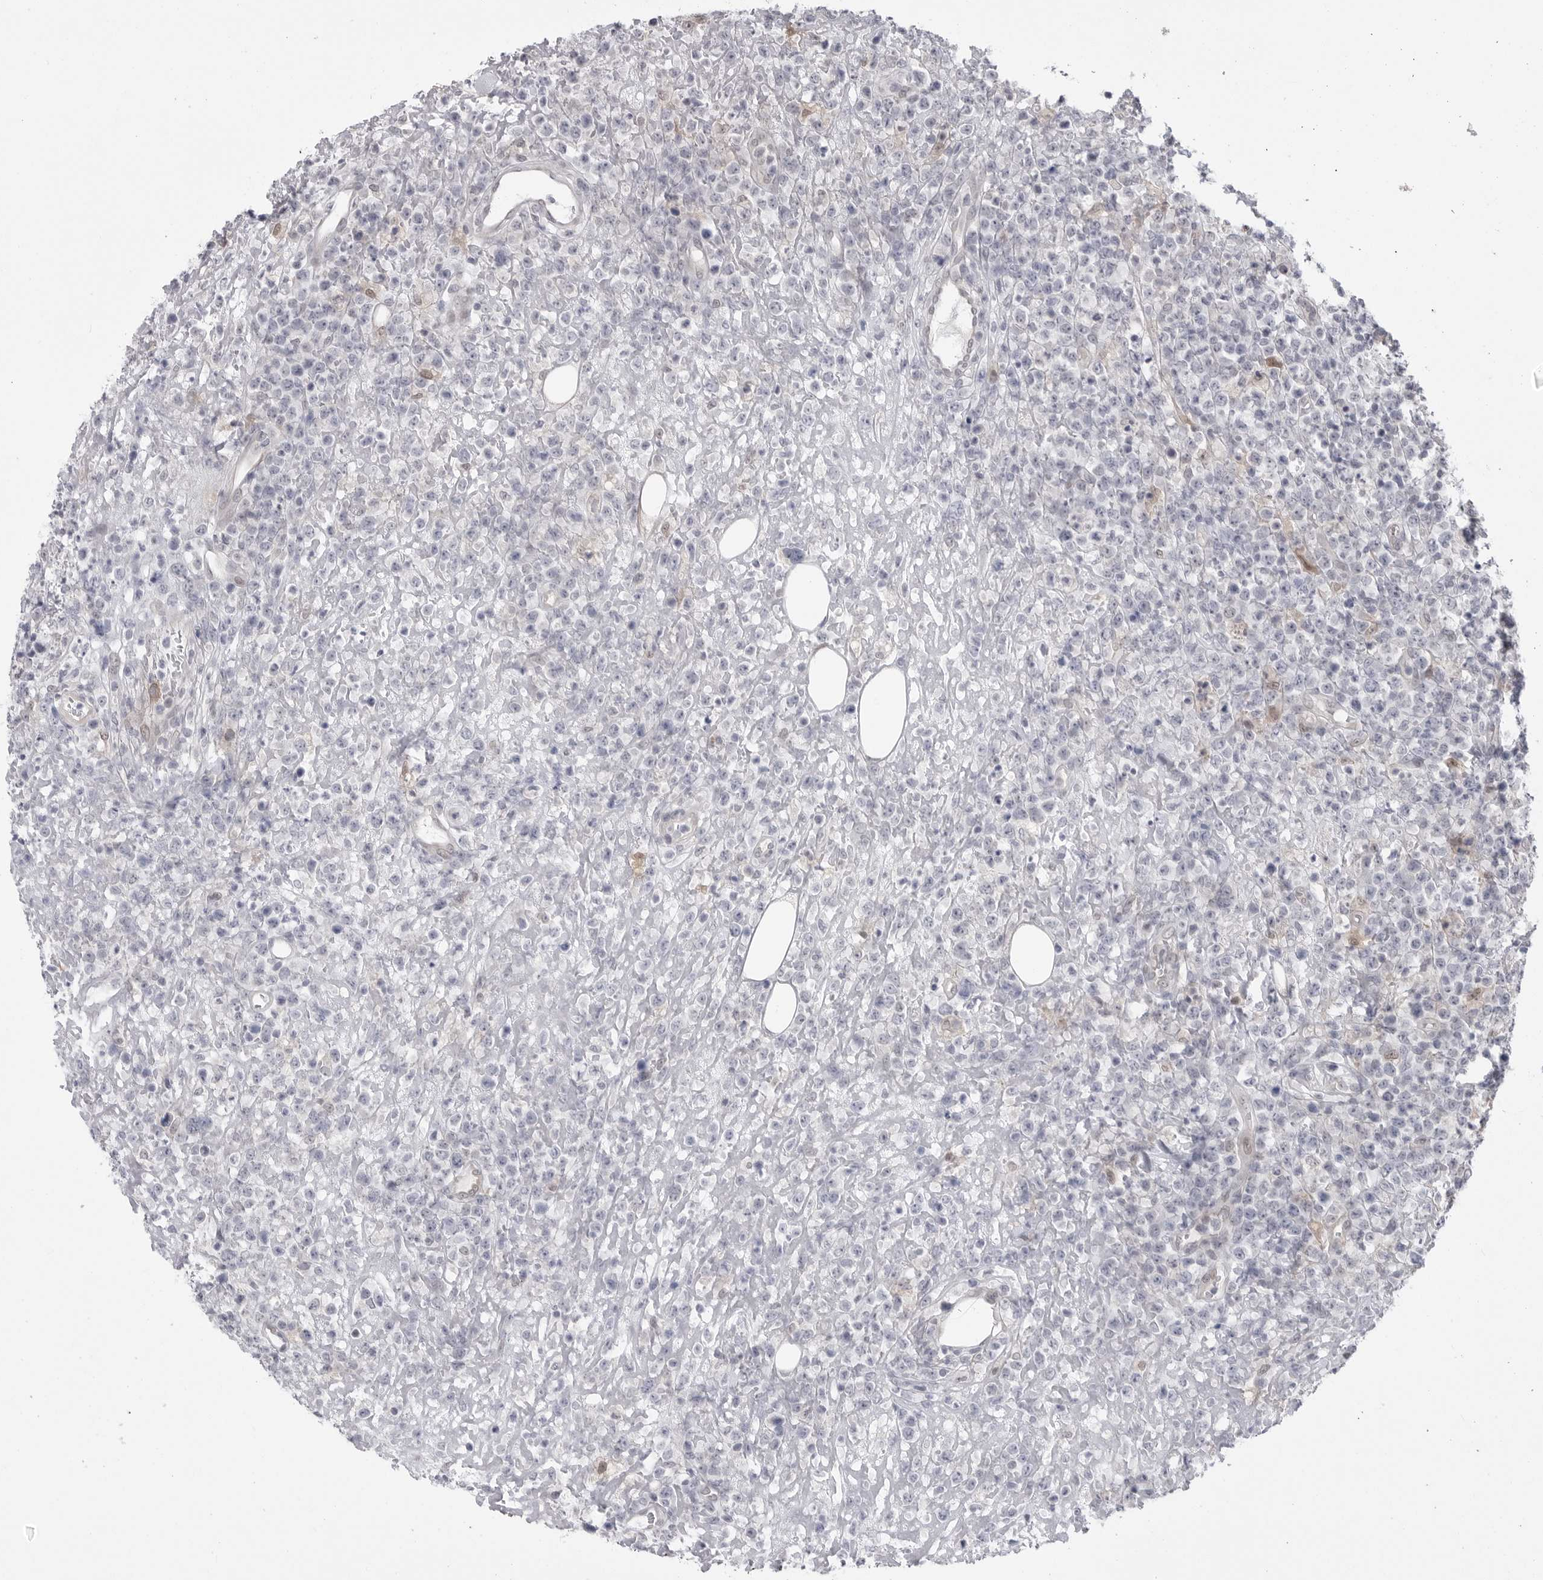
{"staining": {"intensity": "negative", "quantity": "none", "location": "none"}, "tissue": "lymphoma", "cell_type": "Tumor cells", "image_type": "cancer", "snomed": [{"axis": "morphology", "description": "Malignant lymphoma, non-Hodgkin's type, High grade"}, {"axis": "topography", "description": "Colon"}], "caption": "Immunohistochemical staining of lymphoma exhibits no significant expression in tumor cells. The staining was performed using DAB (3,3'-diaminobenzidine) to visualize the protein expression in brown, while the nuclei were stained in blue with hematoxylin (Magnification: 20x).", "gene": "PNPO", "patient": {"sex": "female", "age": 53}}